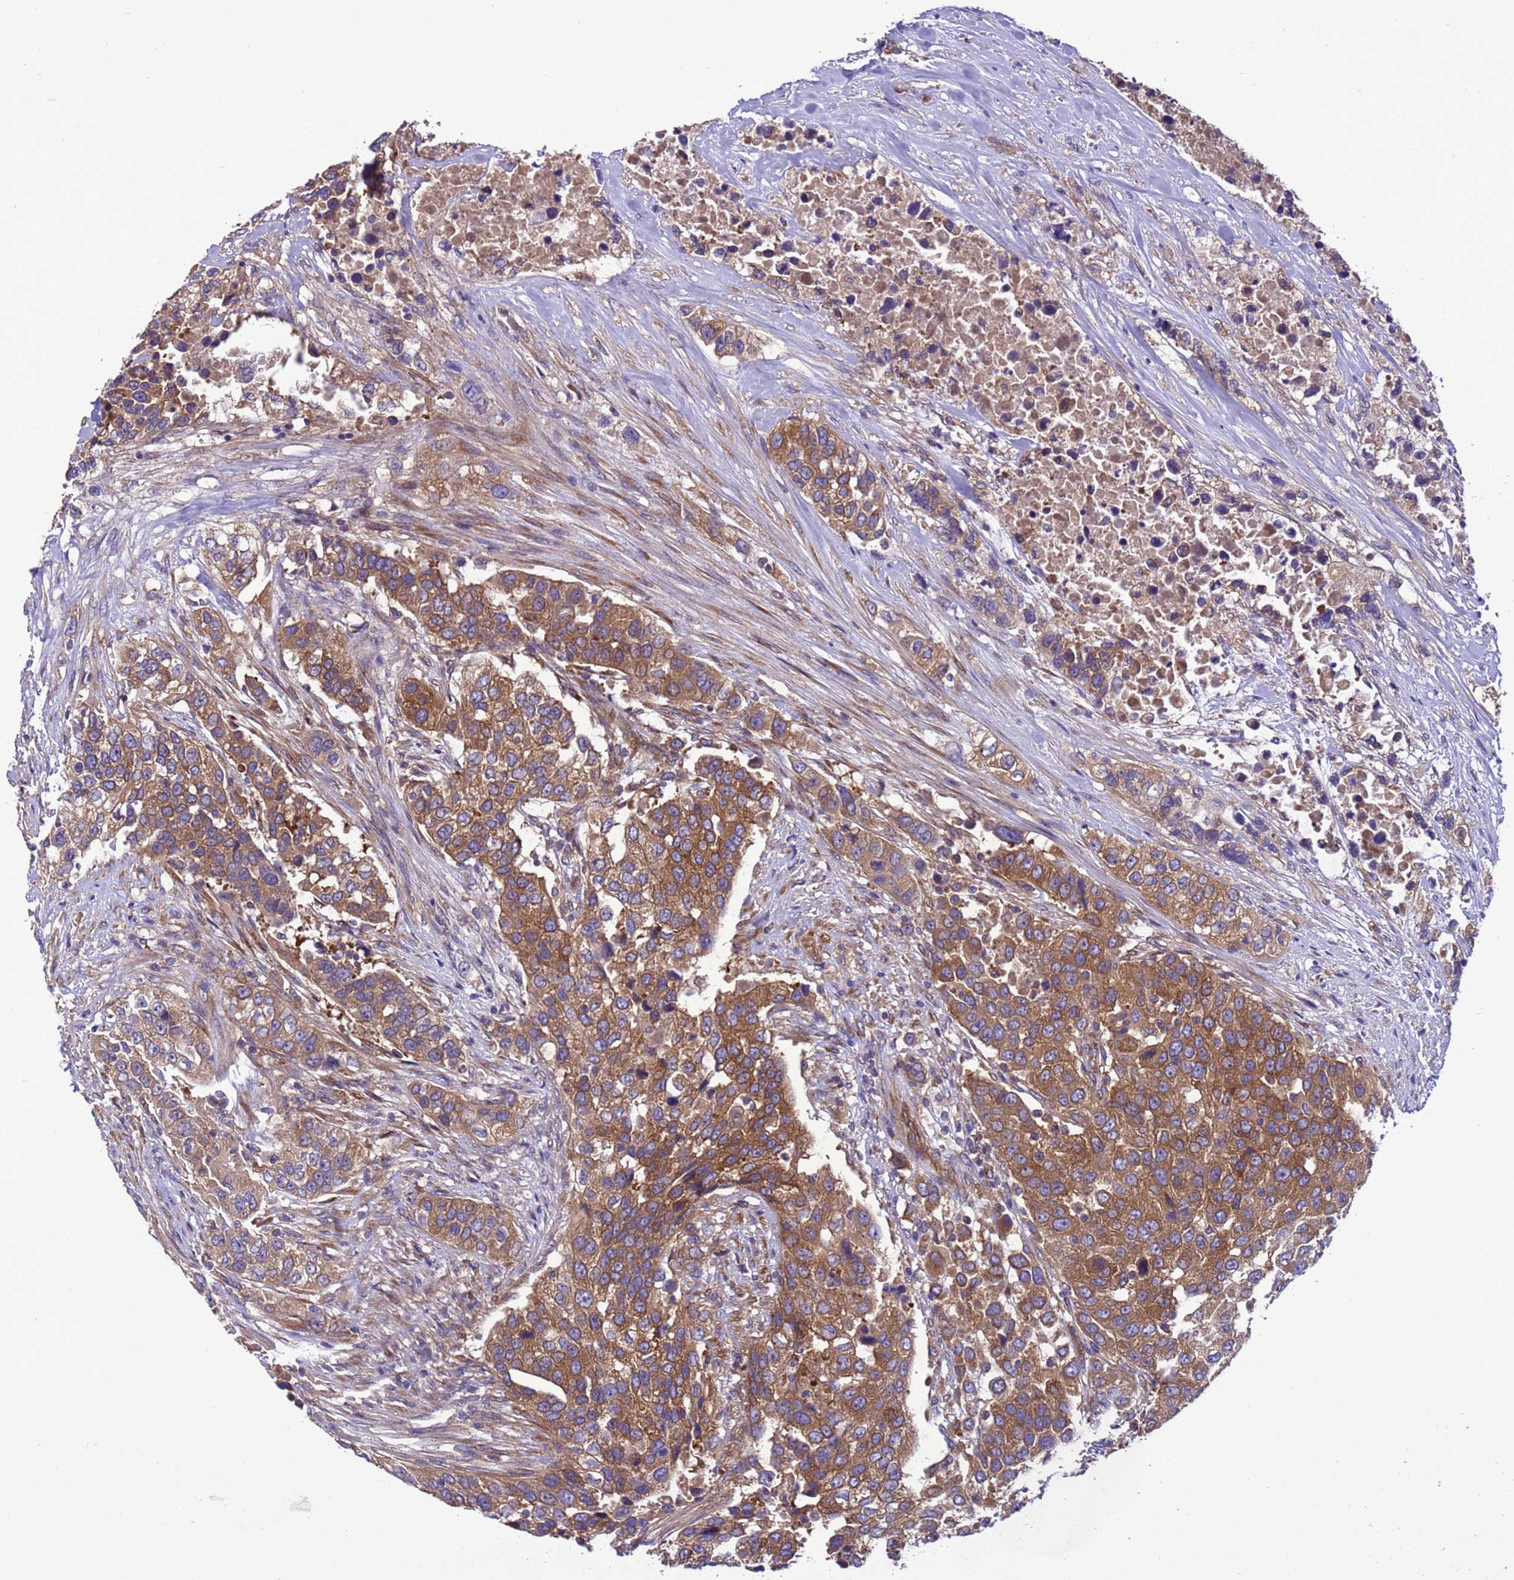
{"staining": {"intensity": "moderate", "quantity": ">75%", "location": "cytoplasmic/membranous"}, "tissue": "urothelial cancer", "cell_type": "Tumor cells", "image_type": "cancer", "snomed": [{"axis": "morphology", "description": "Urothelial carcinoma, High grade"}, {"axis": "topography", "description": "Urinary bladder"}], "caption": "Immunohistochemical staining of urothelial cancer displays medium levels of moderate cytoplasmic/membranous expression in about >75% of tumor cells.", "gene": "RABEP2", "patient": {"sex": "female", "age": 80}}